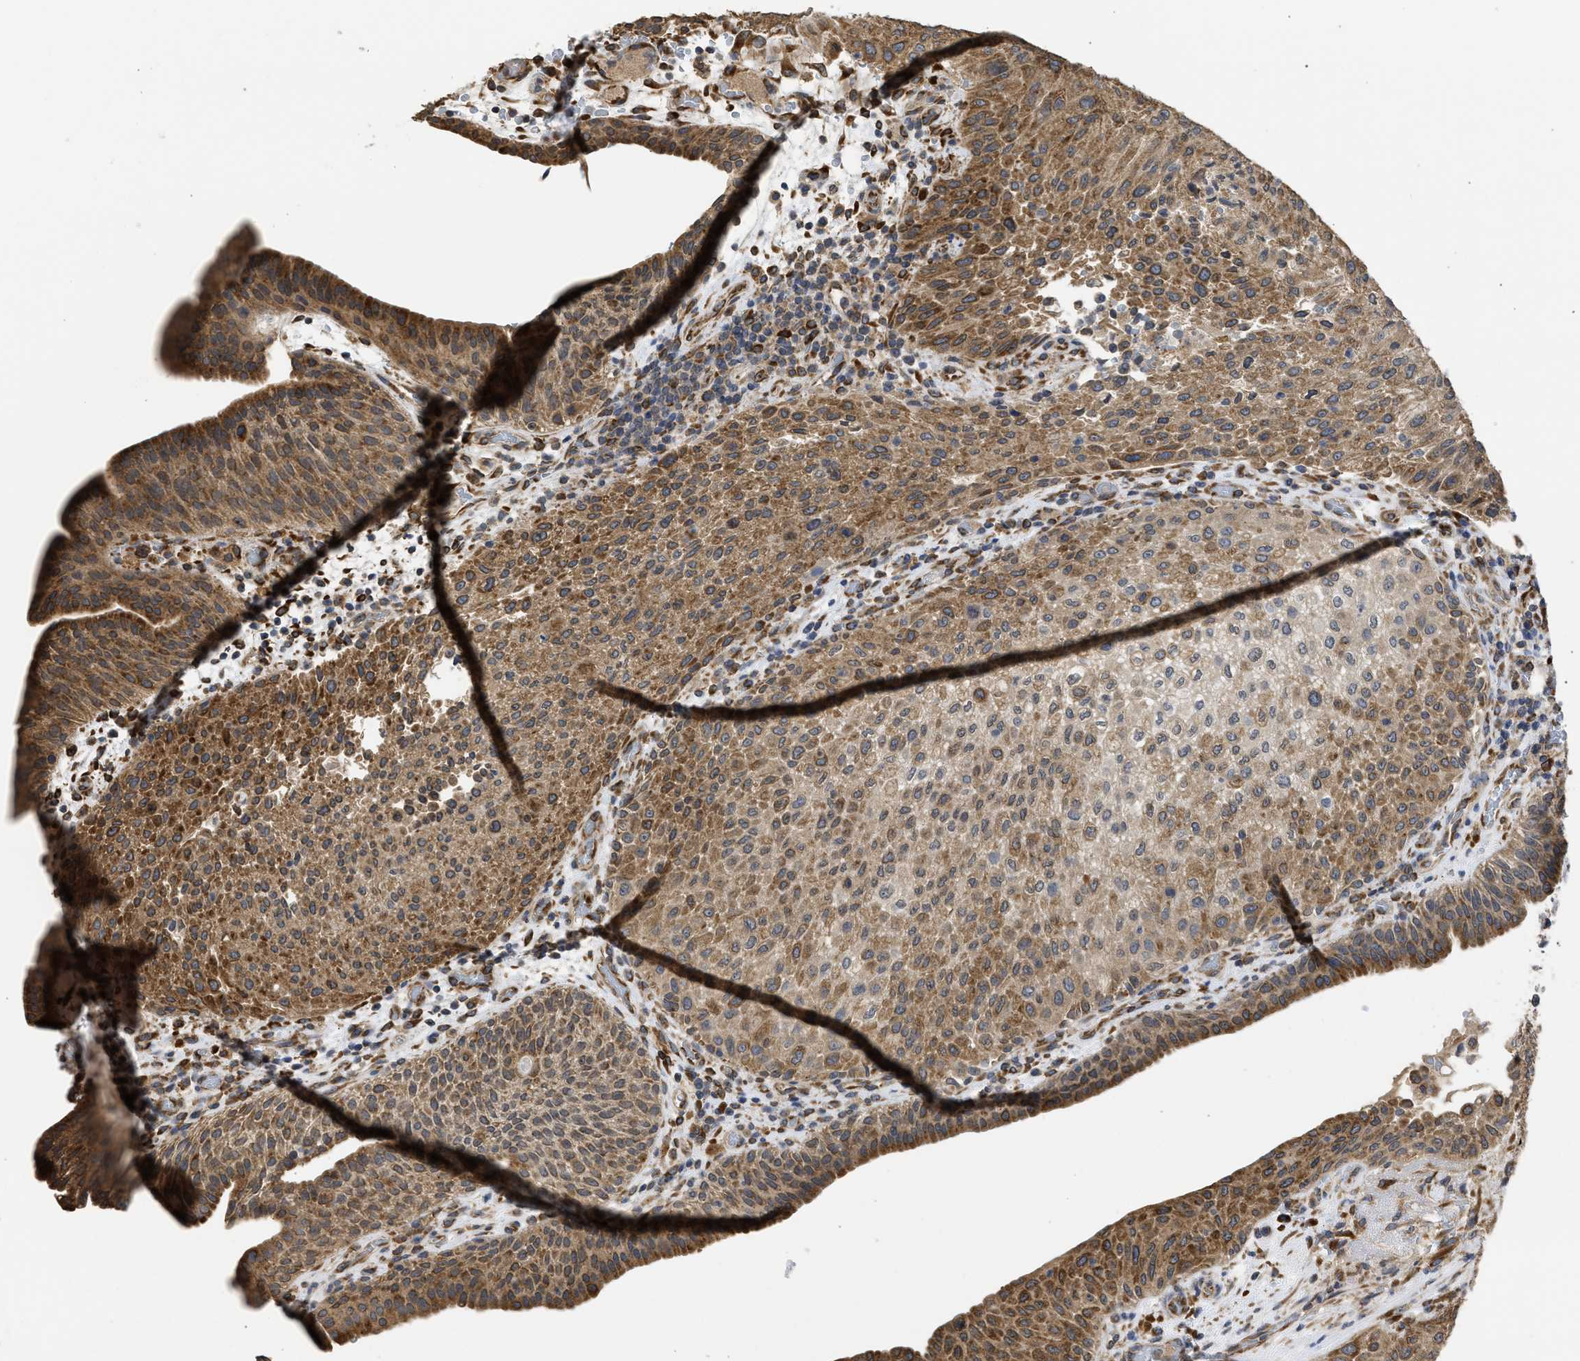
{"staining": {"intensity": "moderate", "quantity": ">75%", "location": "cytoplasmic/membranous"}, "tissue": "urothelial cancer", "cell_type": "Tumor cells", "image_type": "cancer", "snomed": [{"axis": "morphology", "description": "Urothelial carcinoma, Low grade"}, {"axis": "morphology", "description": "Urothelial carcinoma, High grade"}, {"axis": "topography", "description": "Urinary bladder"}], "caption": "High-power microscopy captured an immunohistochemistry (IHC) micrograph of urothelial carcinoma (low-grade), revealing moderate cytoplasmic/membranous expression in approximately >75% of tumor cells. Immunohistochemistry stains the protein of interest in brown and the nuclei are stained blue.", "gene": "DNAJC1", "patient": {"sex": "male", "age": 35}}